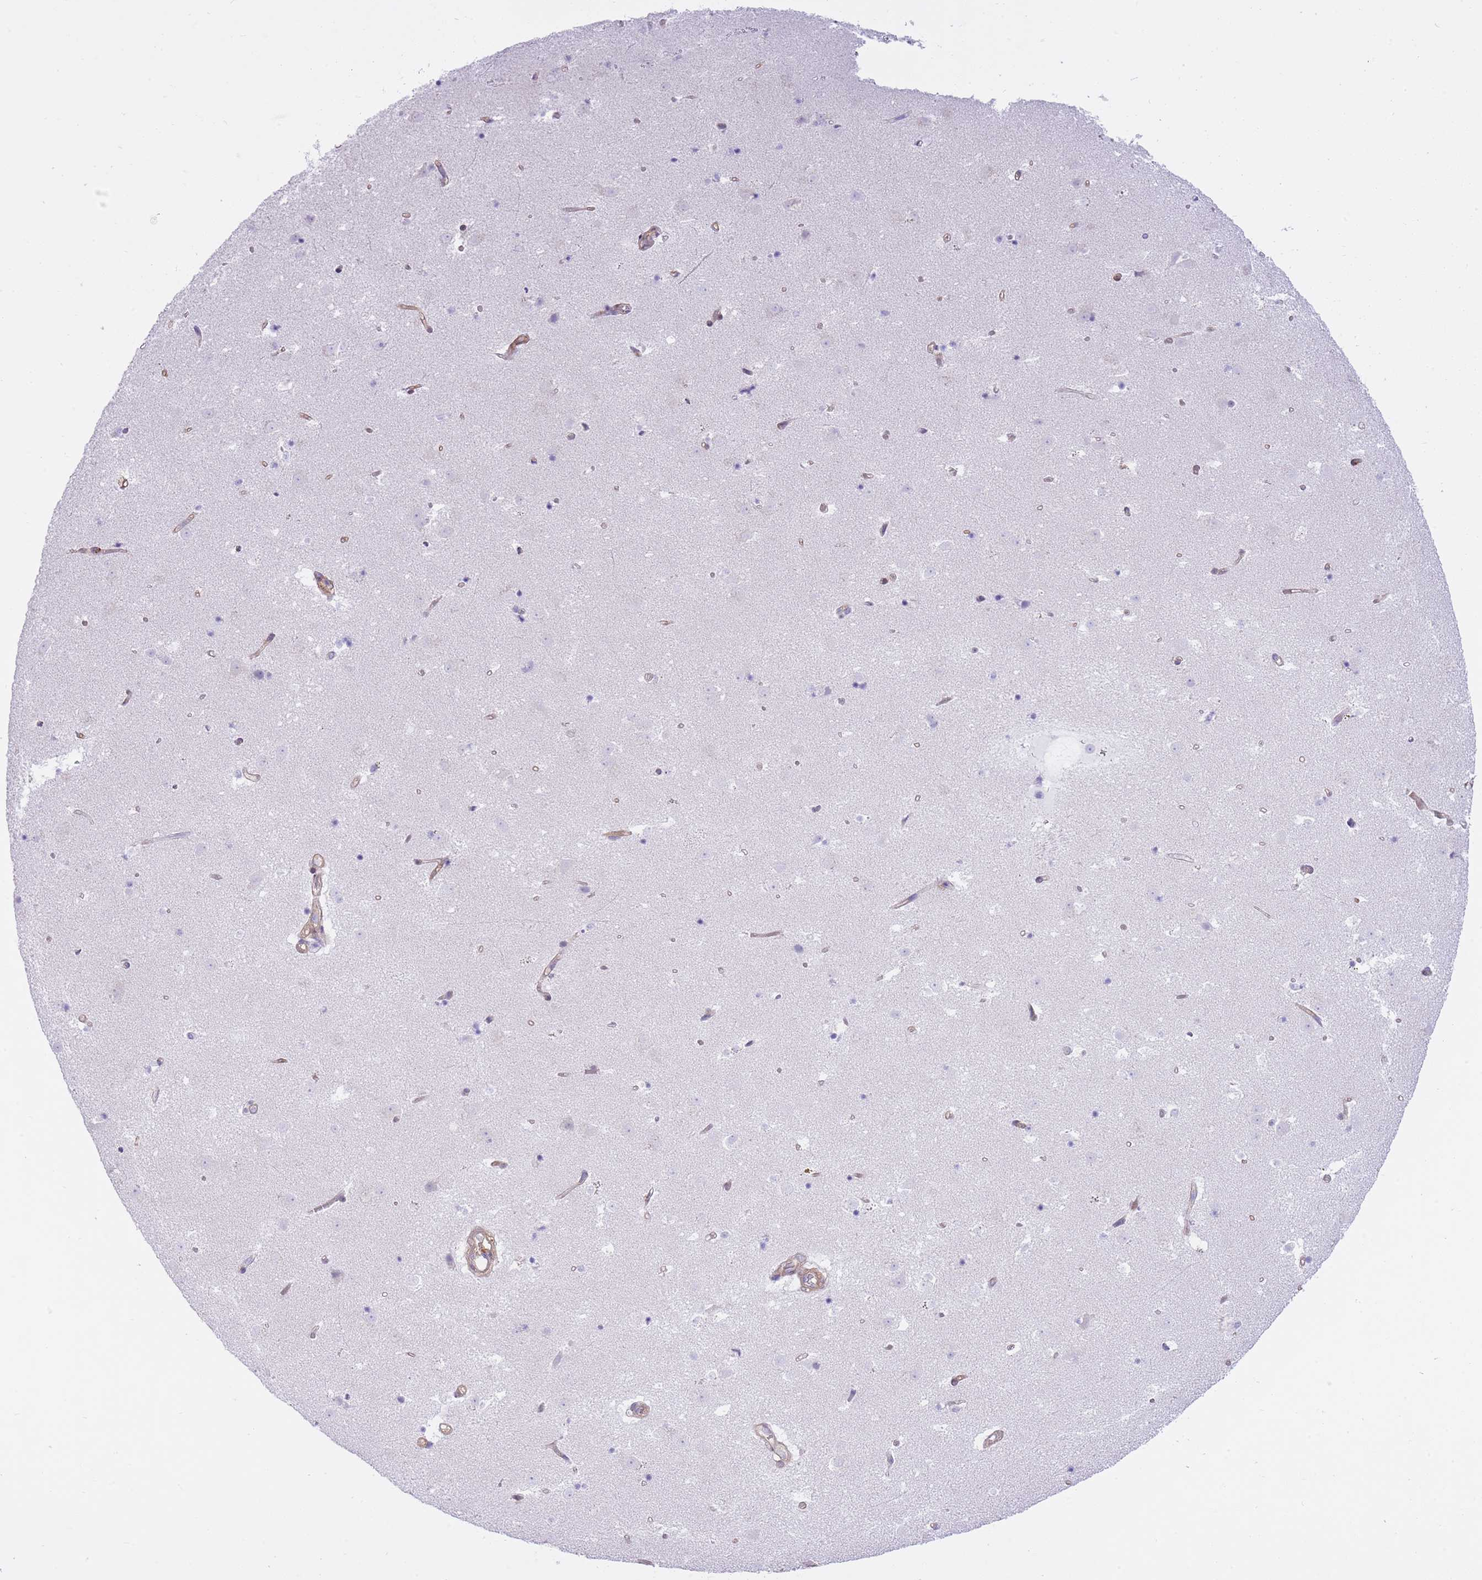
{"staining": {"intensity": "negative", "quantity": "none", "location": "none"}, "tissue": "caudate", "cell_type": "Glial cells", "image_type": "normal", "snomed": [{"axis": "morphology", "description": "Normal tissue, NOS"}, {"axis": "topography", "description": "Lateral ventricle wall"}], "caption": "DAB immunohistochemical staining of normal human caudate demonstrates no significant staining in glial cells. The staining is performed using DAB brown chromogen with nuclei counter-stained in using hematoxylin.", "gene": "OR11H12", "patient": {"sex": "male", "age": 58}}